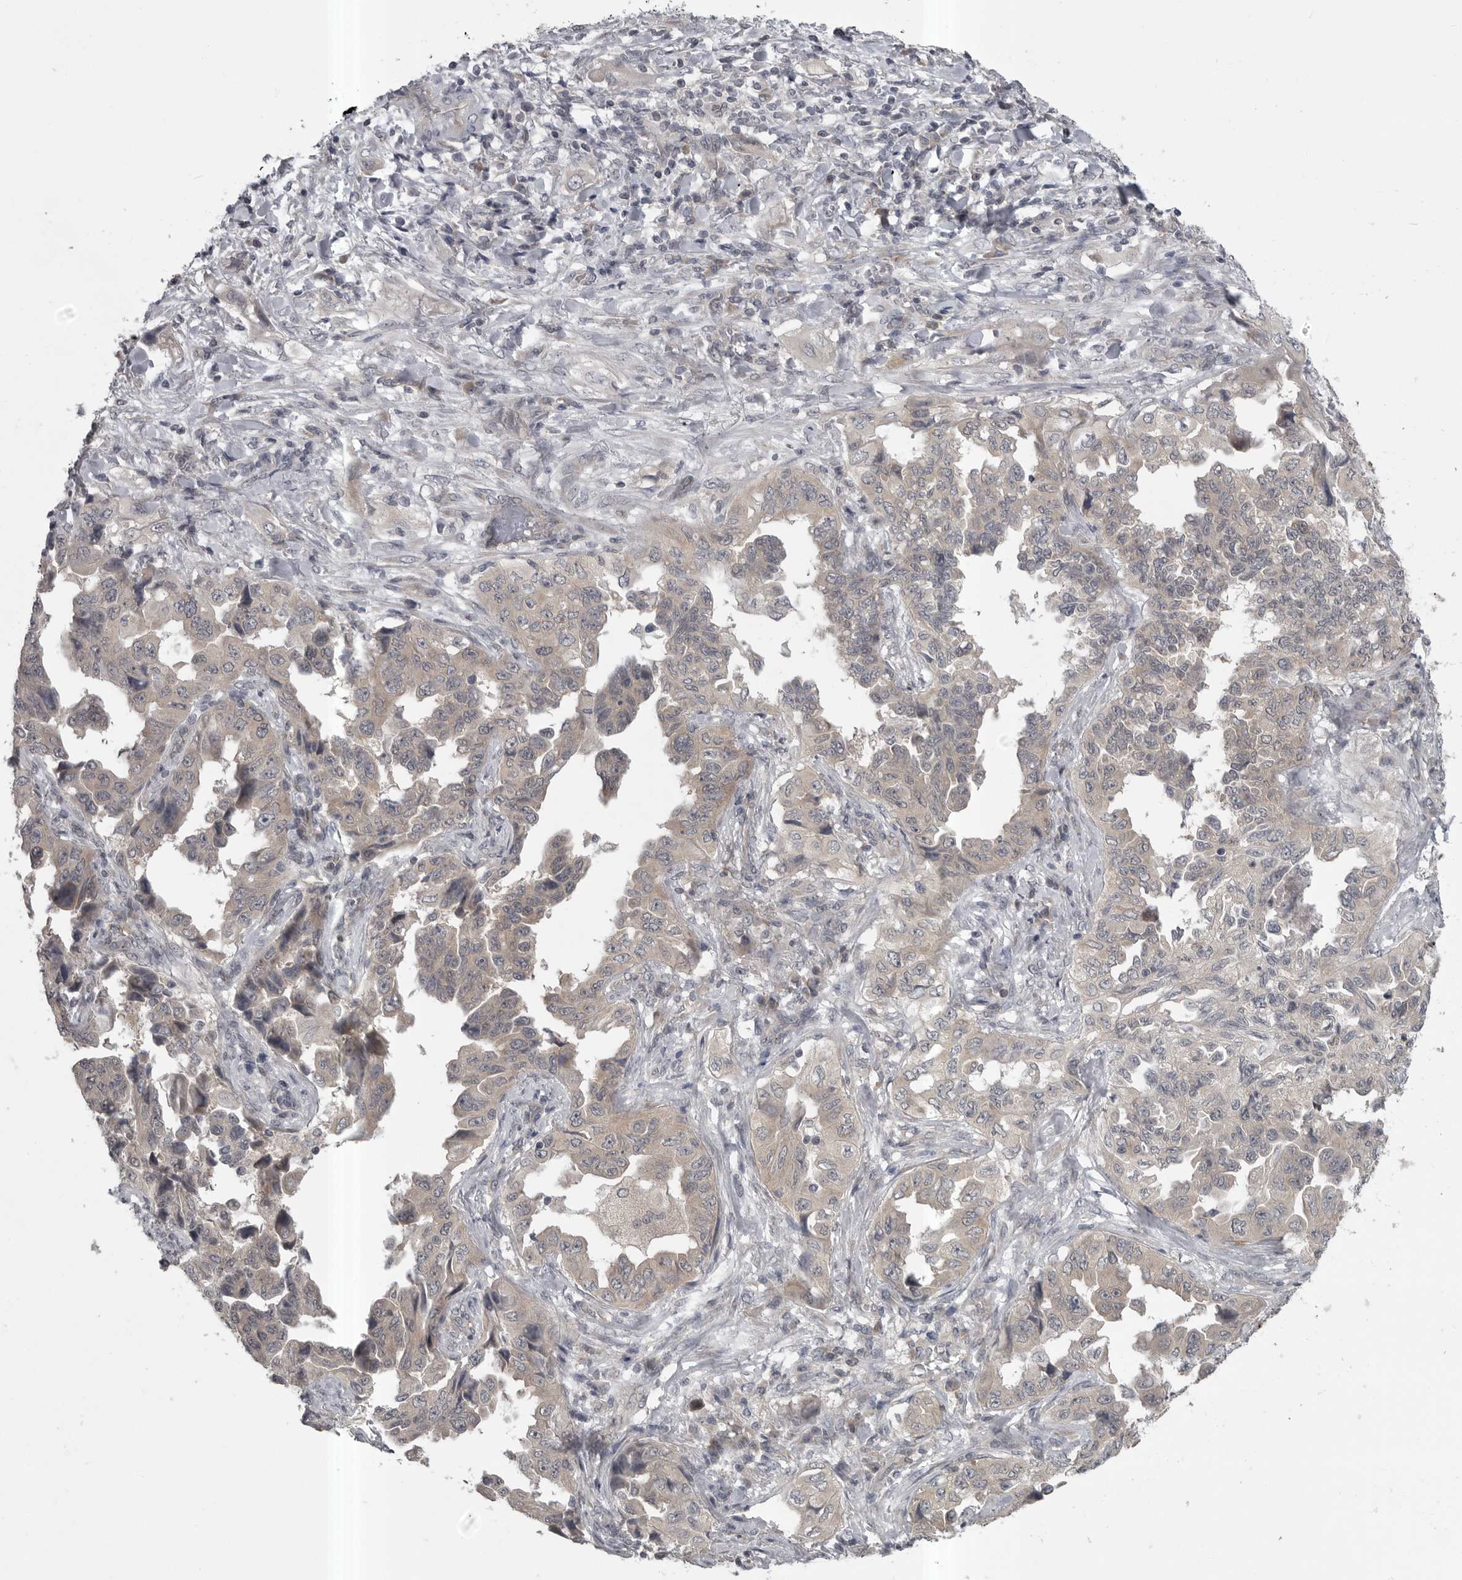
{"staining": {"intensity": "weak", "quantity": "25%-75%", "location": "cytoplasmic/membranous"}, "tissue": "lung cancer", "cell_type": "Tumor cells", "image_type": "cancer", "snomed": [{"axis": "morphology", "description": "Adenocarcinoma, NOS"}, {"axis": "topography", "description": "Lung"}], "caption": "The photomicrograph exhibits a brown stain indicating the presence of a protein in the cytoplasmic/membranous of tumor cells in lung cancer (adenocarcinoma). Using DAB (3,3'-diaminobenzidine) (brown) and hematoxylin (blue) stains, captured at high magnification using brightfield microscopy.", "gene": "PHF13", "patient": {"sex": "female", "age": 51}}